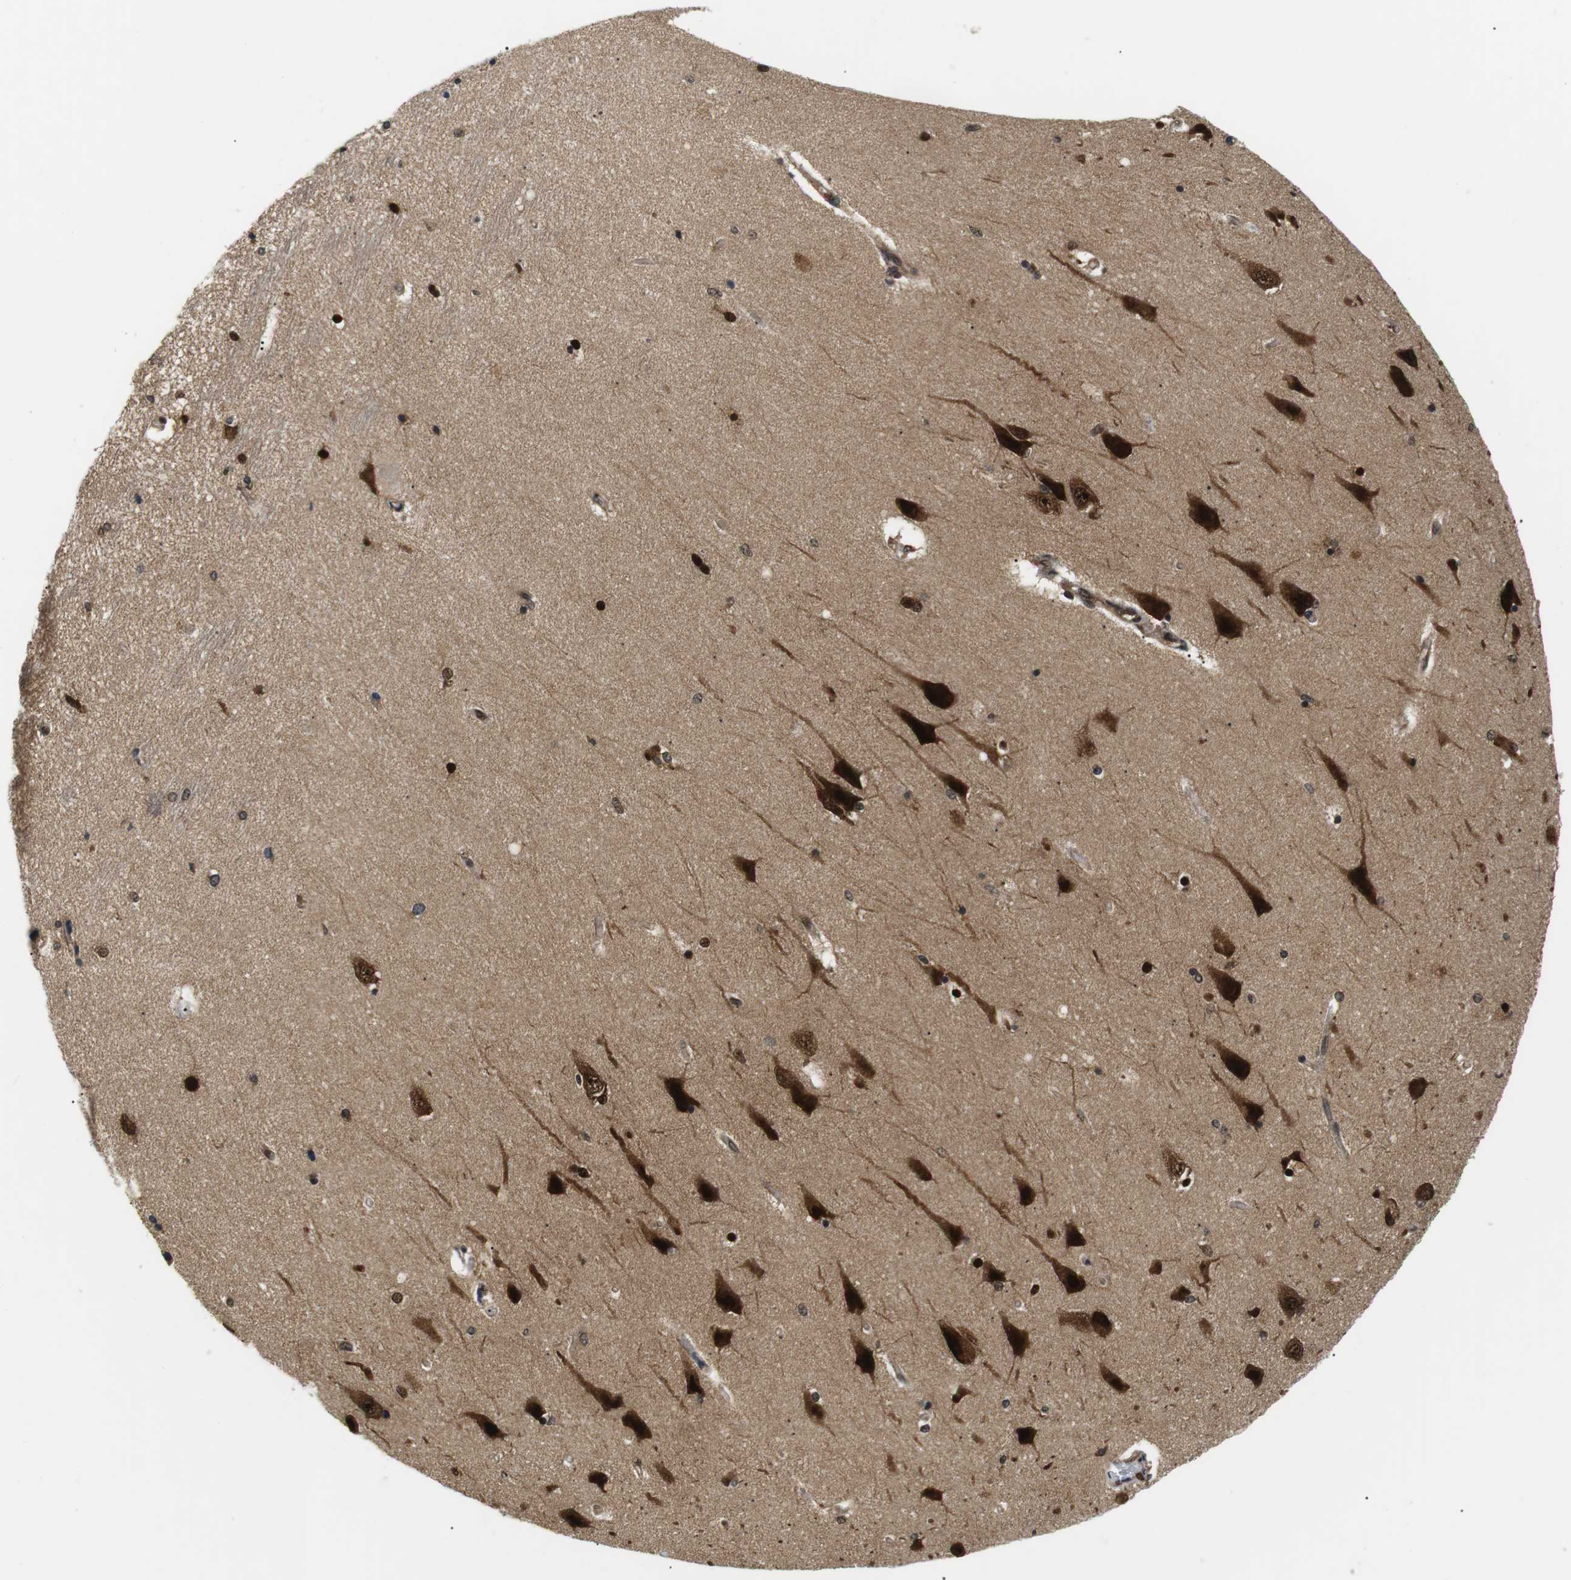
{"staining": {"intensity": "strong", "quantity": "25%-75%", "location": "nuclear"}, "tissue": "hippocampus", "cell_type": "Glial cells", "image_type": "normal", "snomed": [{"axis": "morphology", "description": "Normal tissue, NOS"}, {"axis": "topography", "description": "Hippocampus"}], "caption": "IHC (DAB) staining of normal hippocampus reveals strong nuclear protein positivity in approximately 25%-75% of glial cells.", "gene": "CSNK2B", "patient": {"sex": "female", "age": 54}}